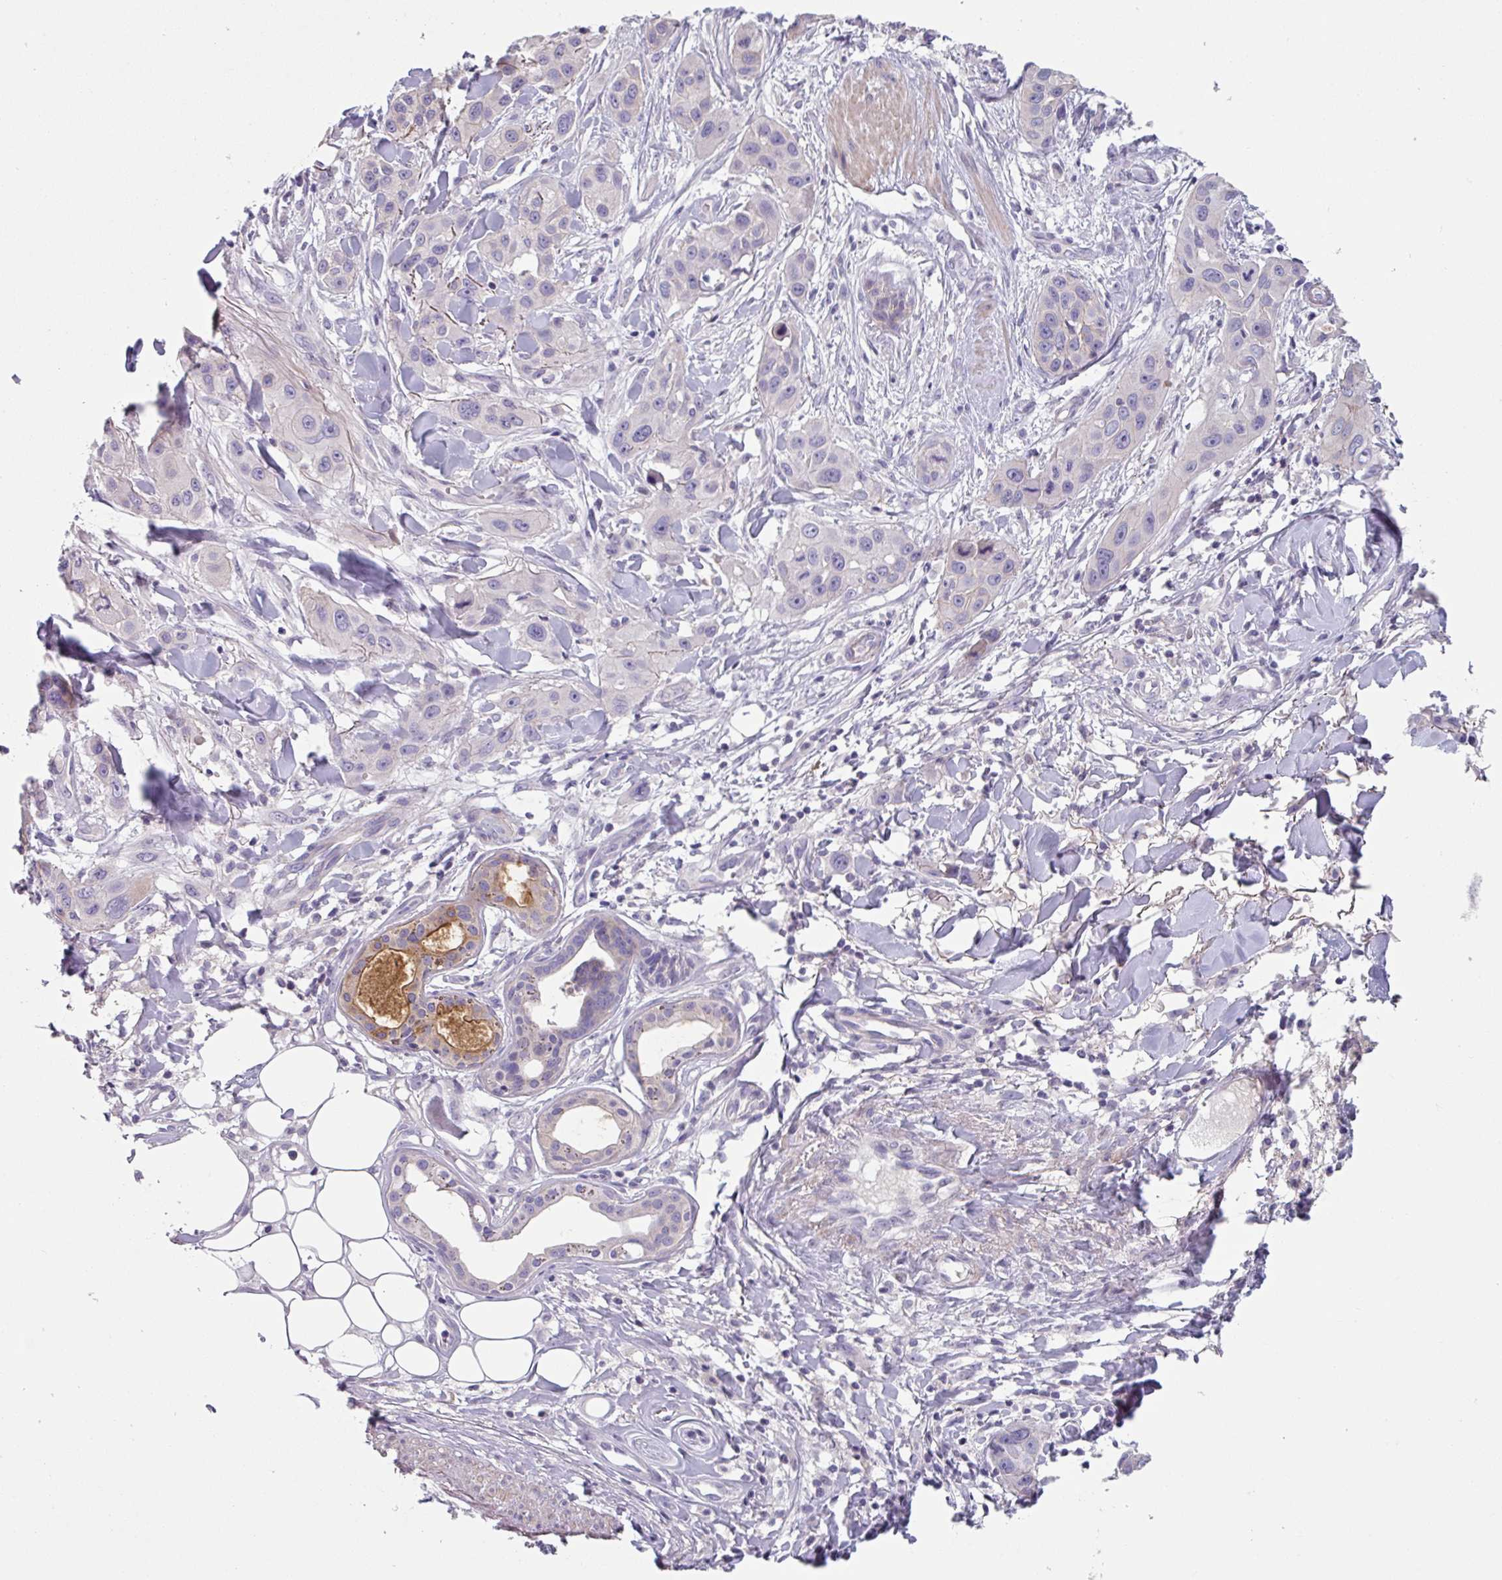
{"staining": {"intensity": "negative", "quantity": "none", "location": "none"}, "tissue": "skin cancer", "cell_type": "Tumor cells", "image_type": "cancer", "snomed": [{"axis": "morphology", "description": "Squamous cell carcinoma, NOS"}, {"axis": "topography", "description": "Skin"}], "caption": "DAB (3,3'-diaminobenzidine) immunohistochemical staining of squamous cell carcinoma (skin) shows no significant staining in tumor cells.", "gene": "TMEM132A", "patient": {"sex": "male", "age": 63}}